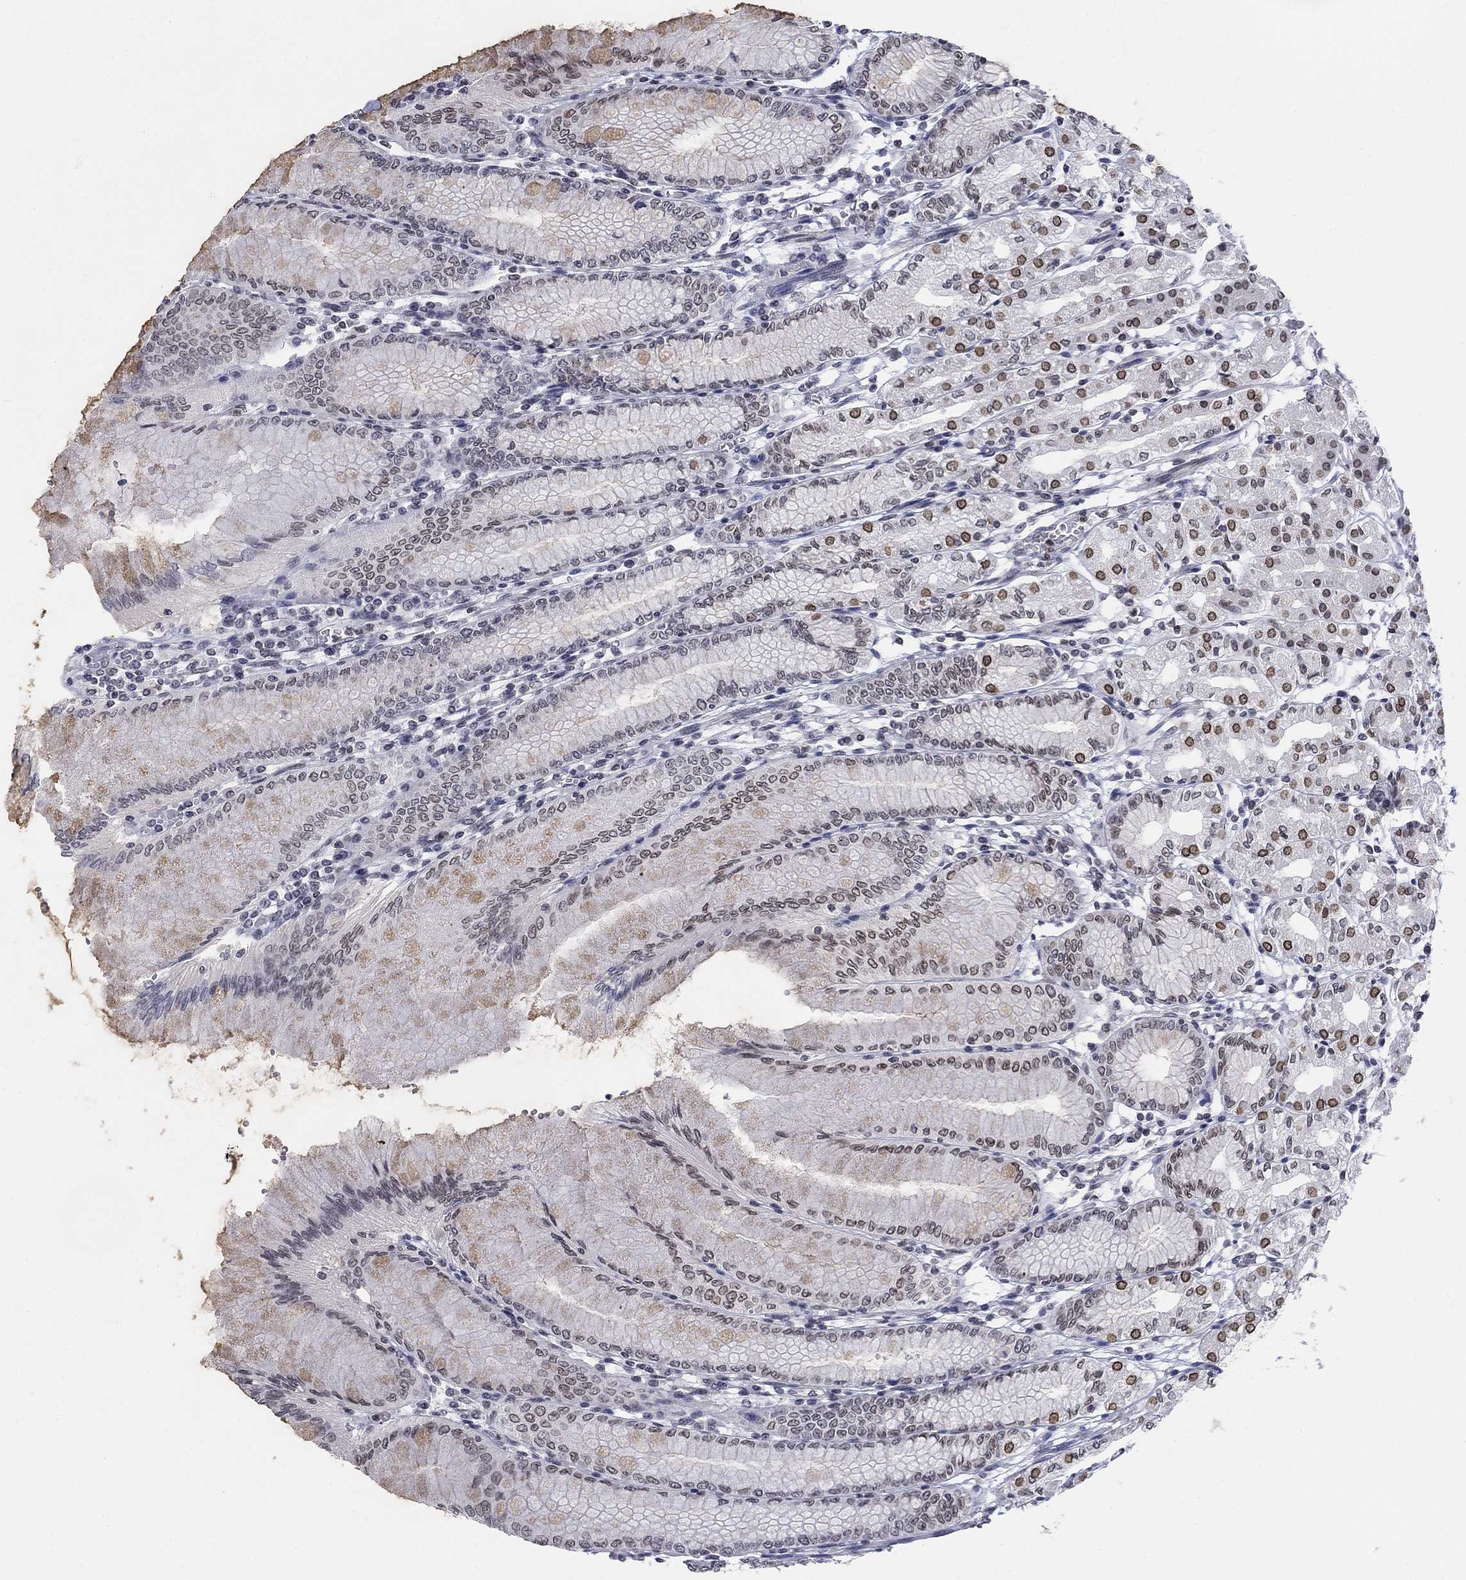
{"staining": {"intensity": "strong", "quantity": "<25%", "location": "cytoplasmic/membranous,nuclear"}, "tissue": "stomach", "cell_type": "Glandular cells", "image_type": "normal", "snomed": [{"axis": "morphology", "description": "Normal tissue, NOS"}, {"axis": "topography", "description": "Skeletal muscle"}, {"axis": "topography", "description": "Stomach"}], "caption": "This micrograph displays immunohistochemistry staining of benign stomach, with medium strong cytoplasmic/membranous,nuclear staining in about <25% of glandular cells.", "gene": "TOR1AIP1", "patient": {"sex": "female", "age": 57}}